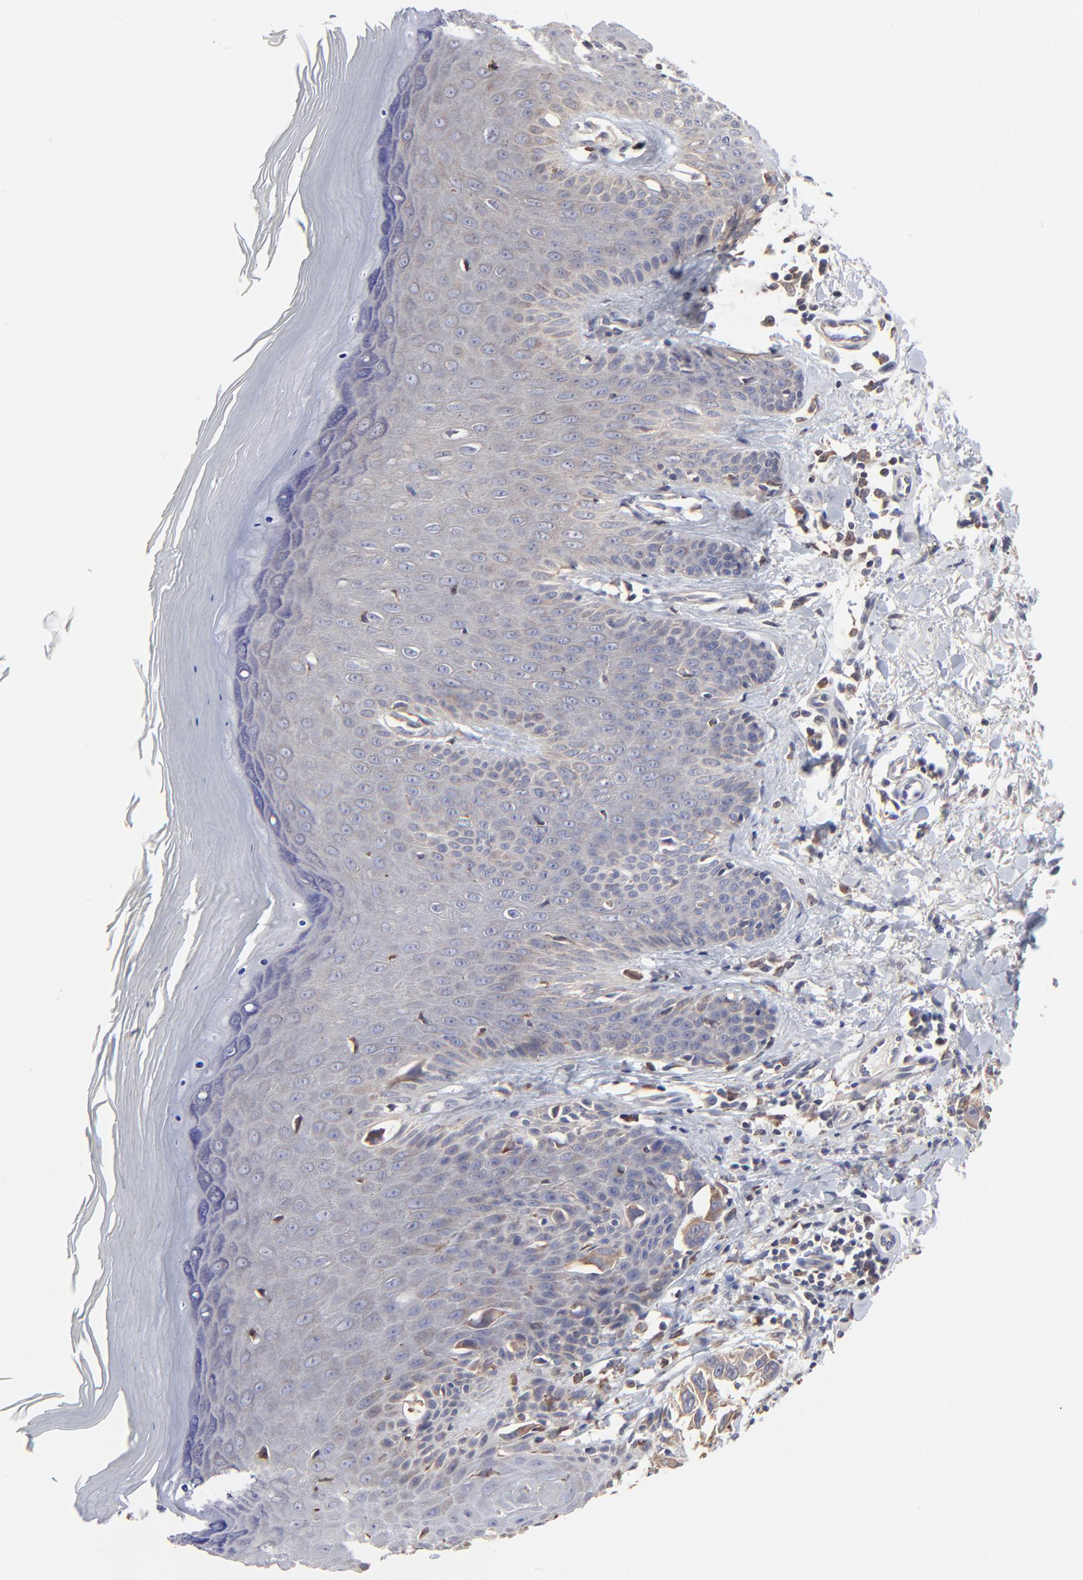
{"staining": {"intensity": "moderate", "quantity": "25%-75%", "location": "cytoplasmic/membranous"}, "tissue": "melanoma", "cell_type": "Tumor cells", "image_type": "cancer", "snomed": [{"axis": "morphology", "description": "Malignant melanoma, NOS"}, {"axis": "topography", "description": "Skin"}], "caption": "Tumor cells exhibit medium levels of moderate cytoplasmic/membranous expression in approximately 25%-75% of cells in human melanoma.", "gene": "ELP2", "patient": {"sex": "female", "age": 77}}